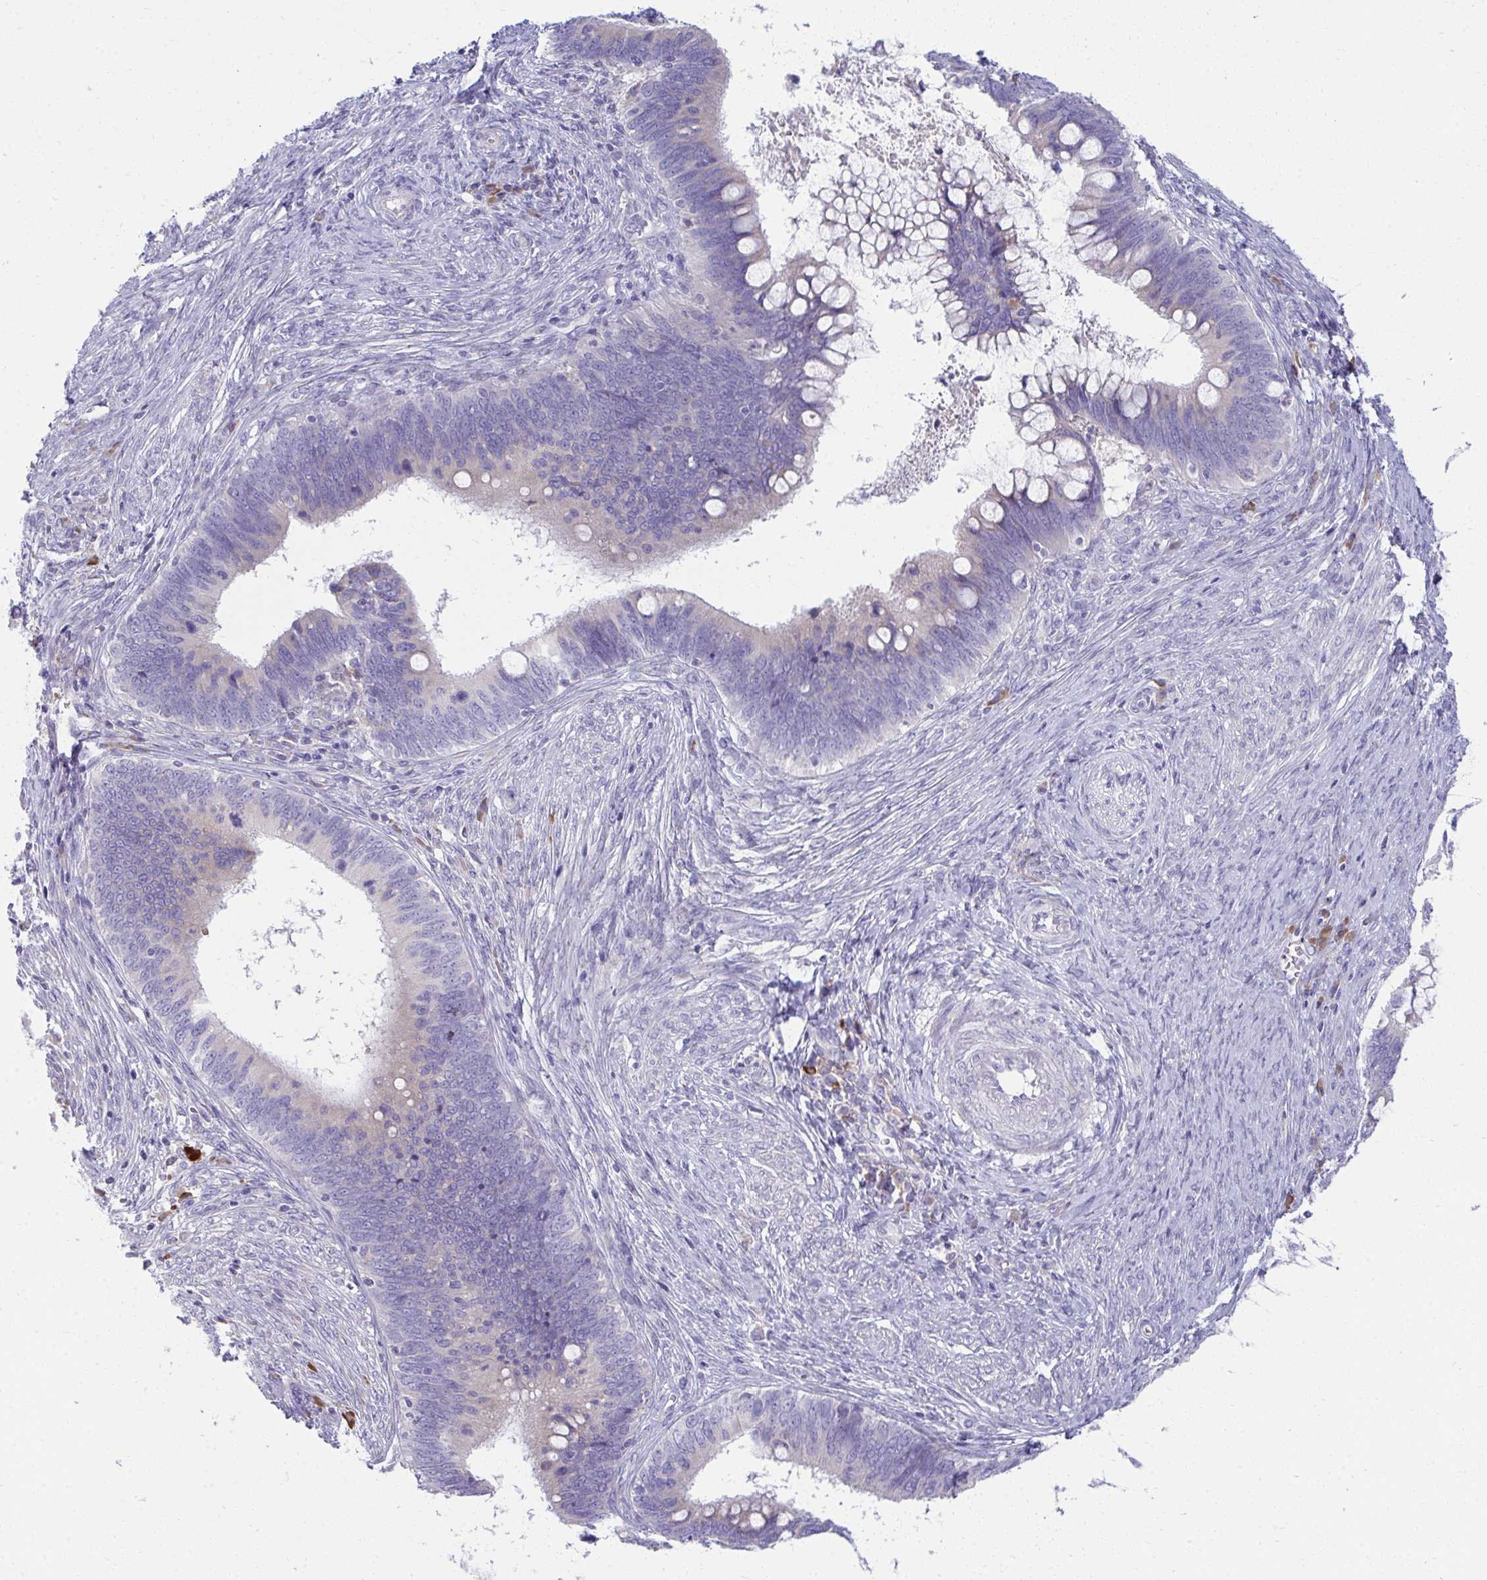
{"staining": {"intensity": "negative", "quantity": "none", "location": "none"}, "tissue": "cervical cancer", "cell_type": "Tumor cells", "image_type": "cancer", "snomed": [{"axis": "morphology", "description": "Adenocarcinoma, NOS"}, {"axis": "topography", "description": "Cervix"}], "caption": "The immunohistochemistry (IHC) histopathology image has no significant positivity in tumor cells of cervical cancer (adenocarcinoma) tissue. (DAB immunohistochemistry (IHC), high magnification).", "gene": "FASLG", "patient": {"sex": "female", "age": 42}}